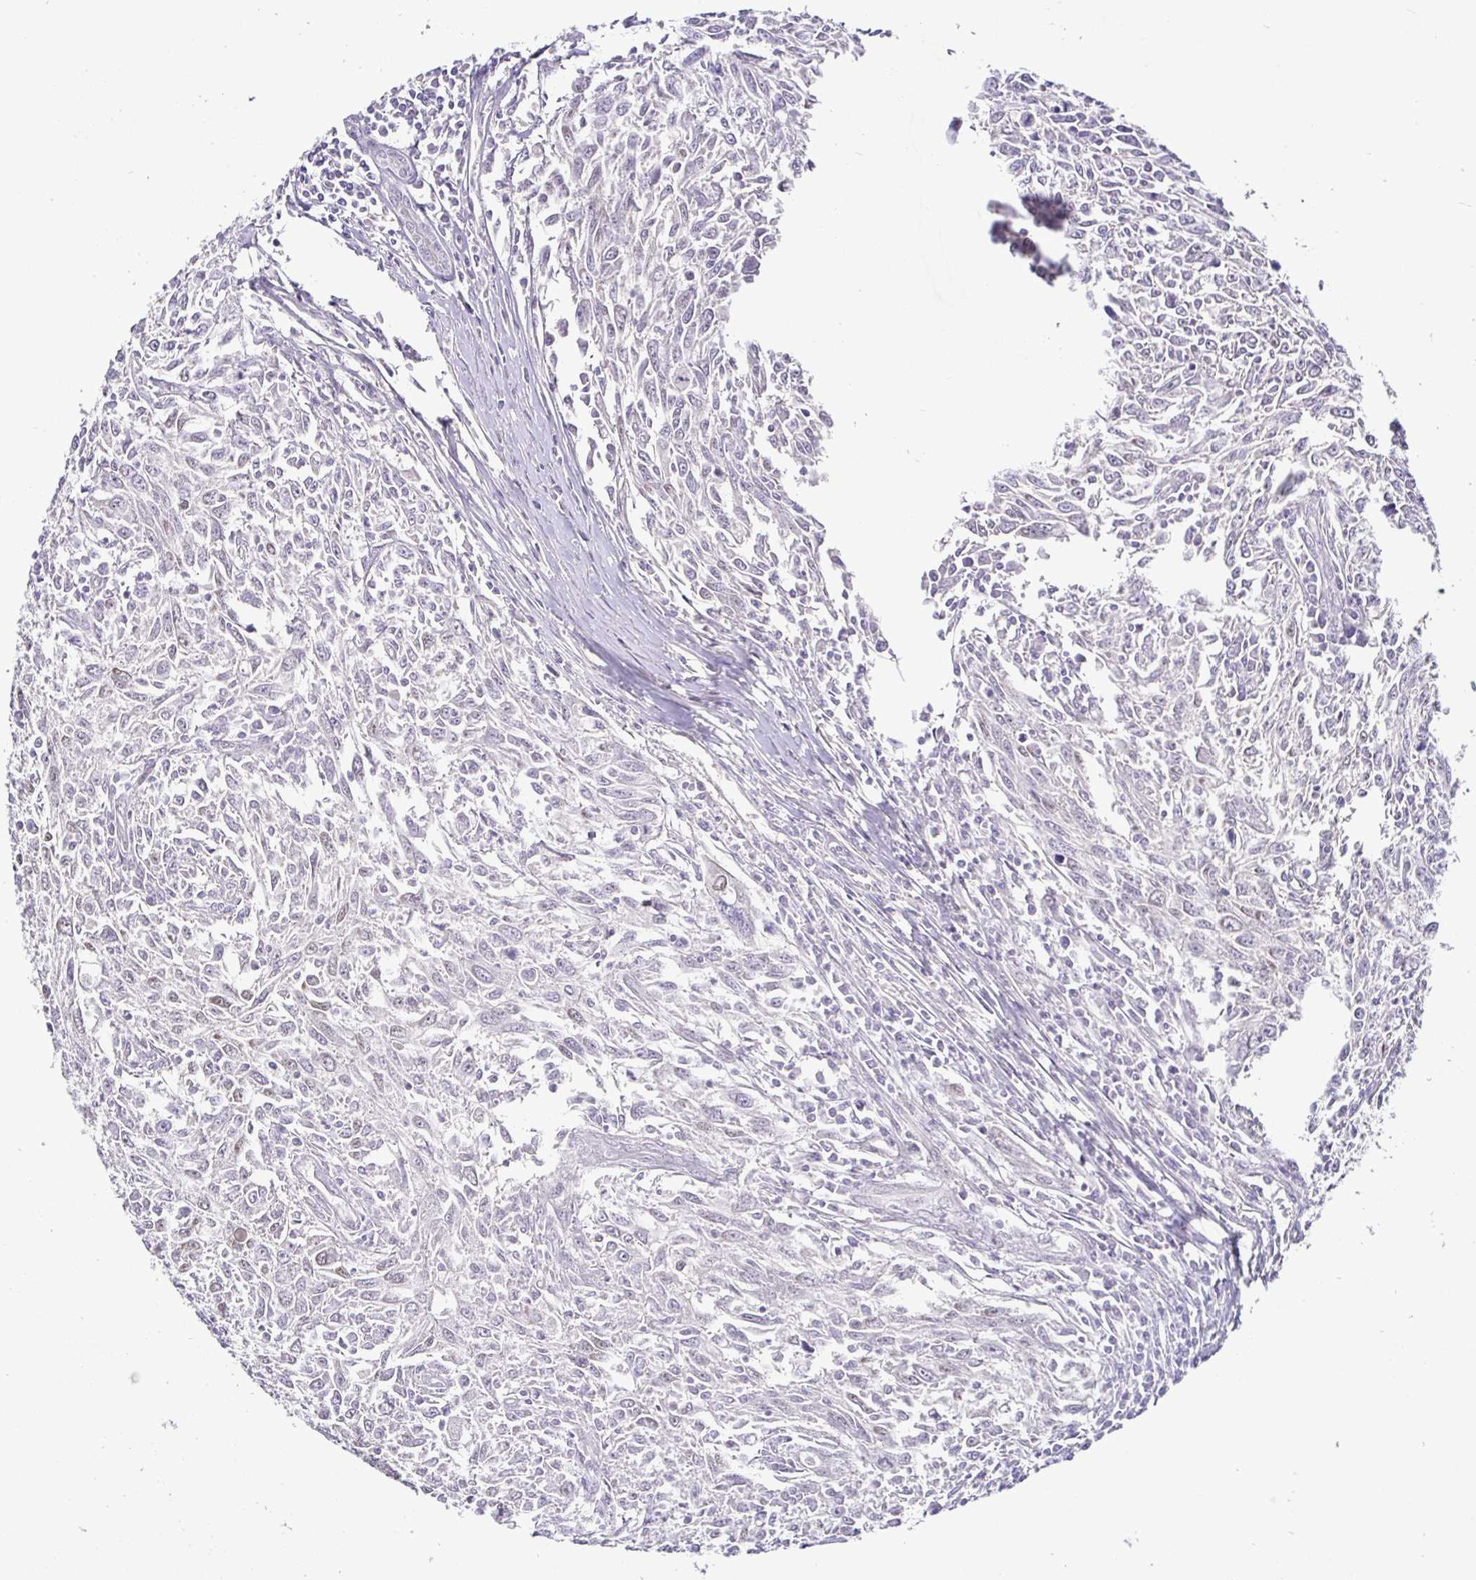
{"staining": {"intensity": "weak", "quantity": "<25%", "location": "nuclear"}, "tissue": "breast cancer", "cell_type": "Tumor cells", "image_type": "cancer", "snomed": [{"axis": "morphology", "description": "Duct carcinoma"}, {"axis": "topography", "description": "Breast"}], "caption": "The IHC histopathology image has no significant staining in tumor cells of infiltrating ductal carcinoma (breast) tissue.", "gene": "NUP188", "patient": {"sex": "female", "age": 50}}